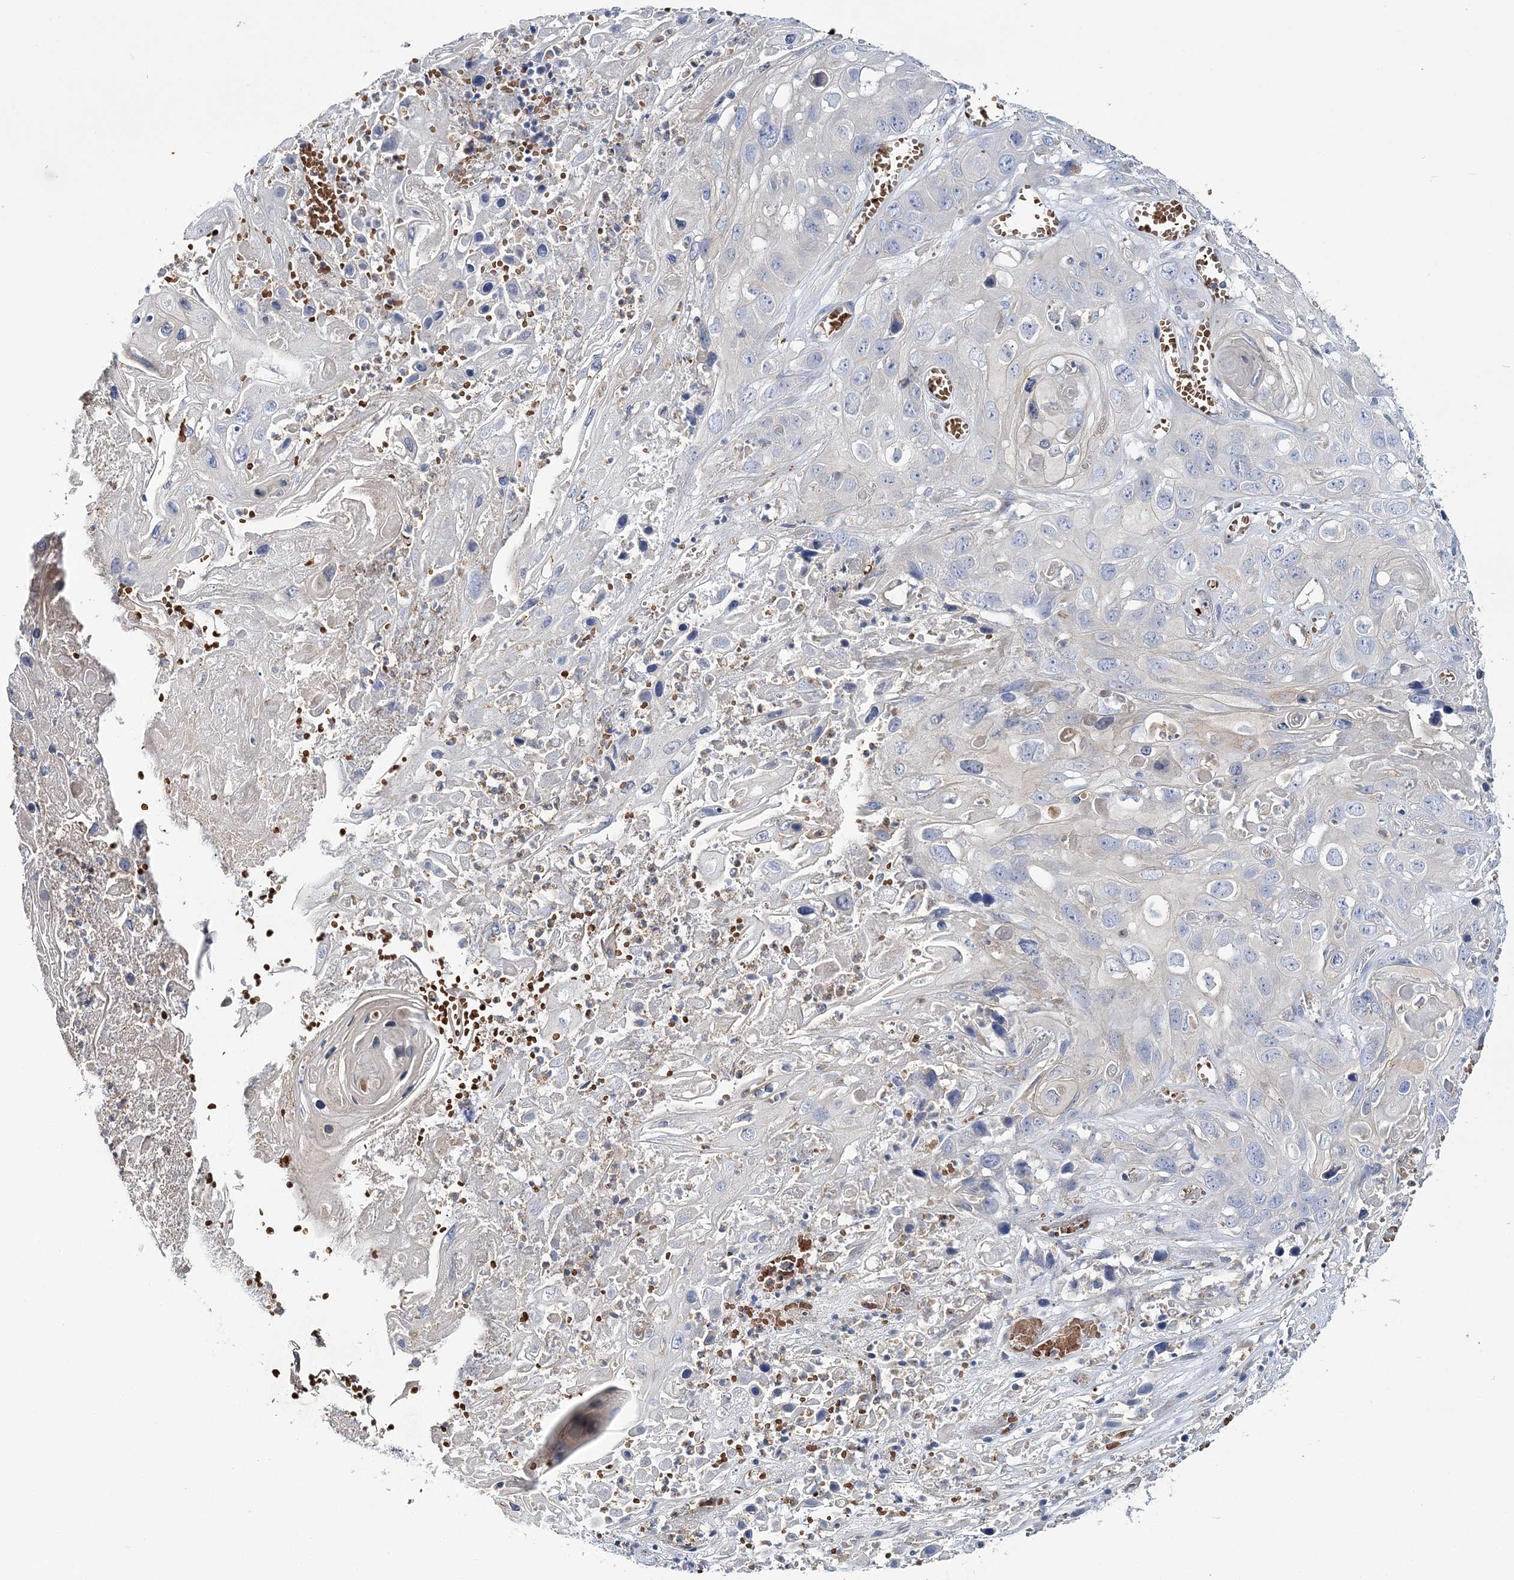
{"staining": {"intensity": "negative", "quantity": "none", "location": "none"}, "tissue": "skin cancer", "cell_type": "Tumor cells", "image_type": "cancer", "snomed": [{"axis": "morphology", "description": "Squamous cell carcinoma, NOS"}, {"axis": "topography", "description": "Skin"}], "caption": "Immunohistochemistry (IHC) of skin squamous cell carcinoma exhibits no staining in tumor cells. (Immunohistochemistry, brightfield microscopy, high magnification).", "gene": "ATP11B", "patient": {"sex": "male", "age": 55}}